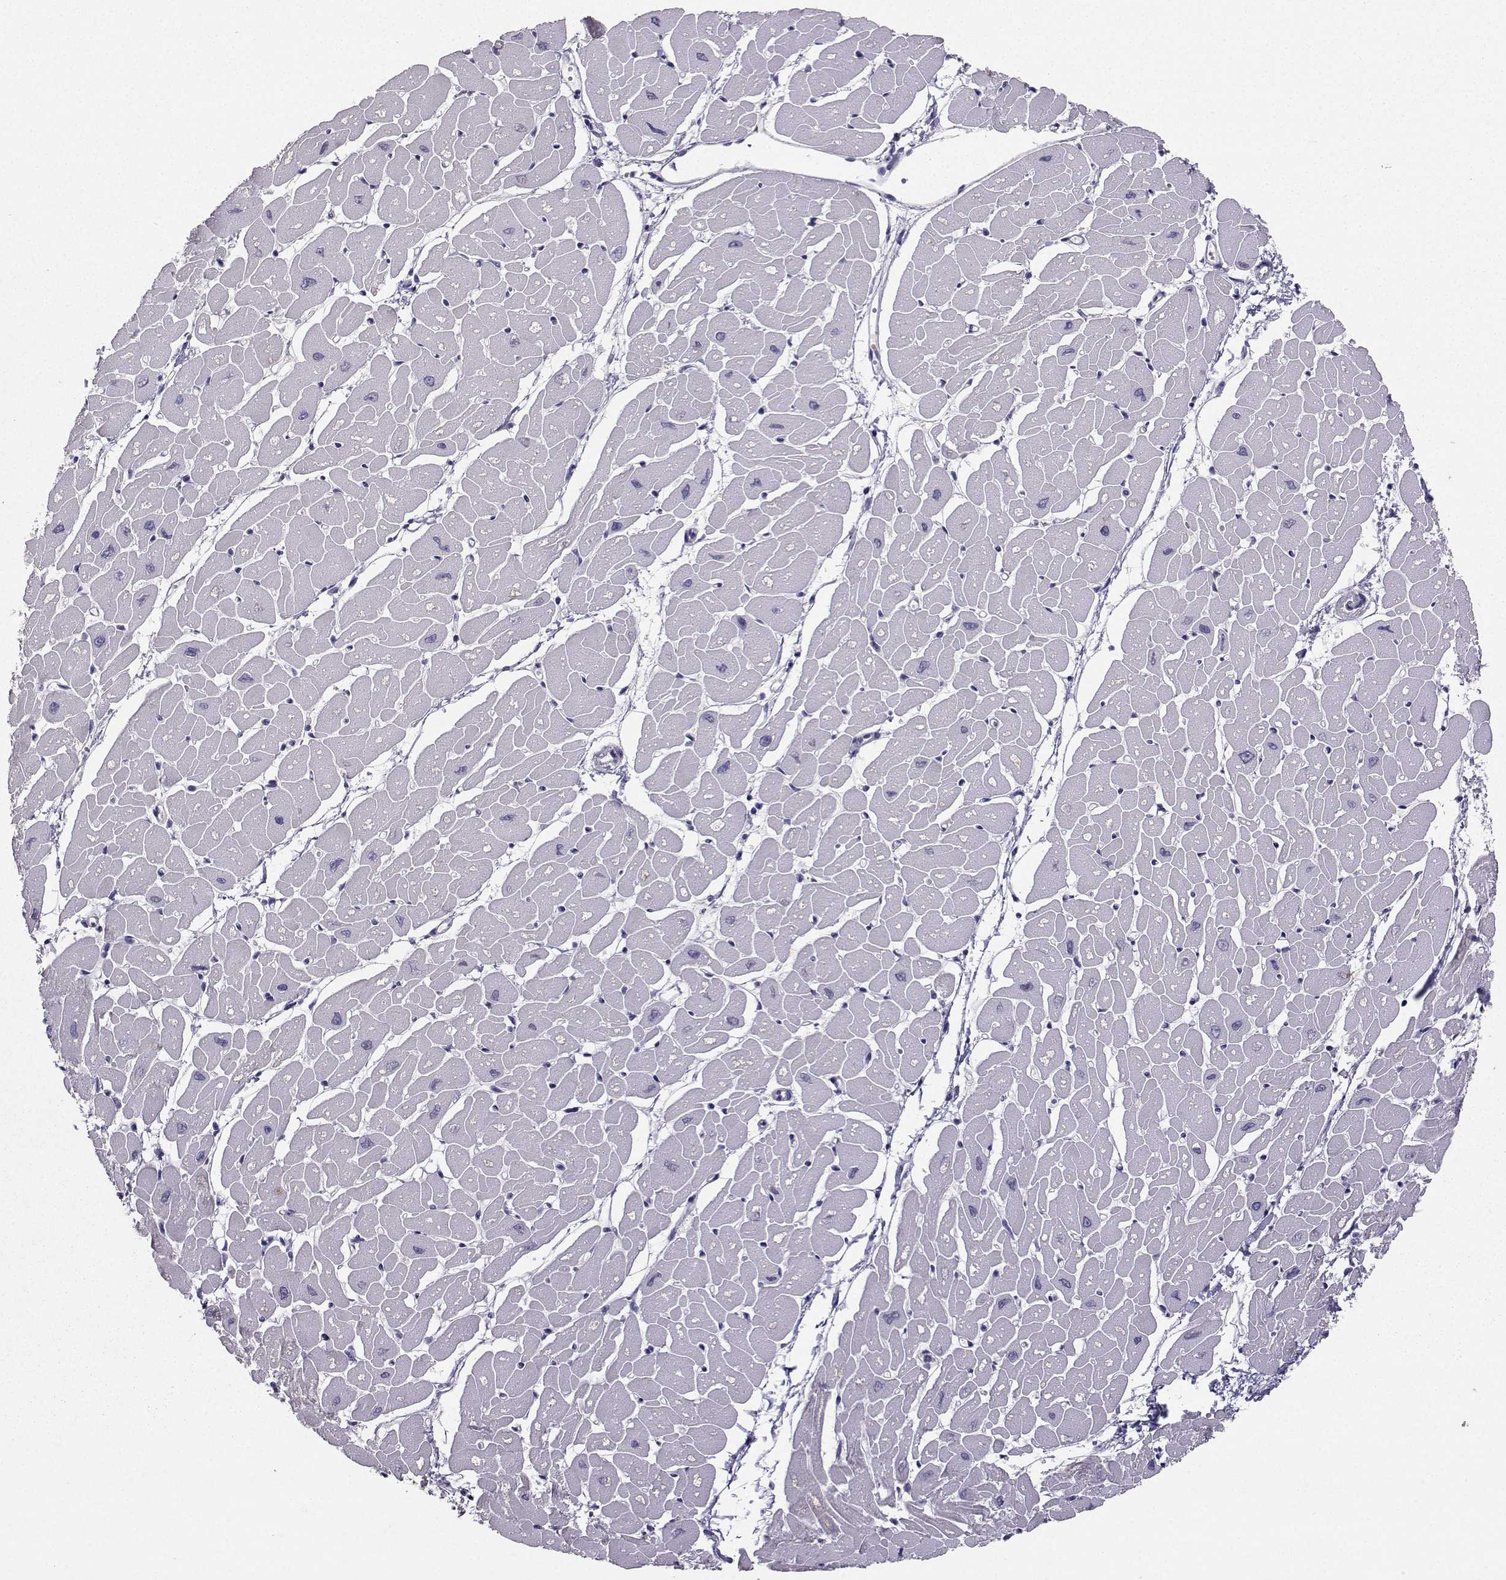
{"staining": {"intensity": "negative", "quantity": "none", "location": "none"}, "tissue": "heart muscle", "cell_type": "Cardiomyocytes", "image_type": "normal", "snomed": [{"axis": "morphology", "description": "Normal tissue, NOS"}, {"axis": "topography", "description": "Heart"}], "caption": "High magnification brightfield microscopy of unremarkable heart muscle stained with DAB (brown) and counterstained with hematoxylin (blue): cardiomyocytes show no significant staining. (DAB (3,3'-diaminobenzidine) immunohistochemistry, high magnification).", "gene": "CARTPT", "patient": {"sex": "male", "age": 57}}